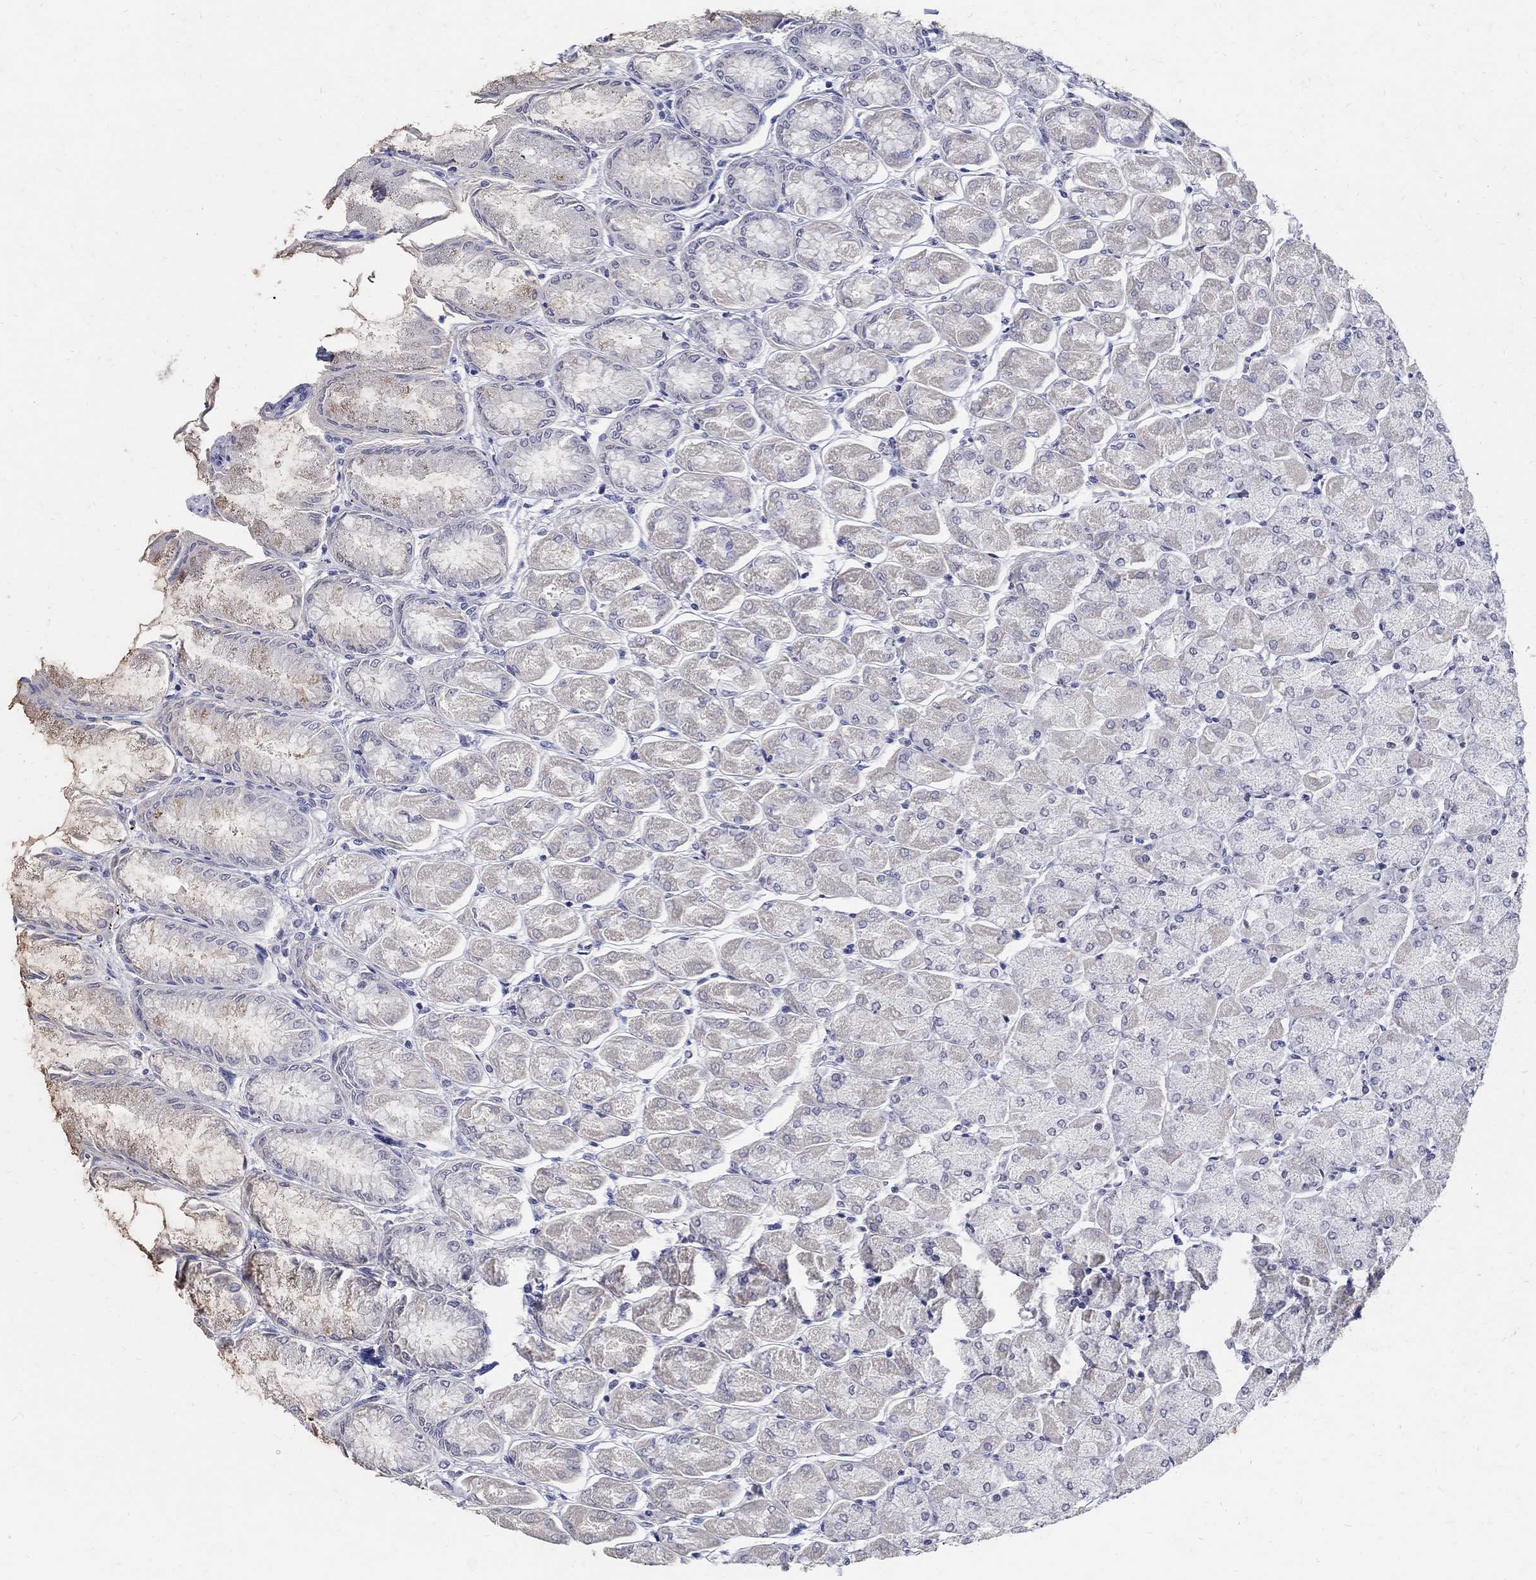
{"staining": {"intensity": "strong", "quantity": "<25%", "location": "nuclear"}, "tissue": "stomach", "cell_type": "Glandular cells", "image_type": "normal", "snomed": [{"axis": "morphology", "description": "Normal tissue, NOS"}, {"axis": "topography", "description": "Stomach, upper"}], "caption": "This image displays benign stomach stained with IHC to label a protein in brown. The nuclear of glandular cells show strong positivity for the protein. Nuclei are counter-stained blue.", "gene": "SOX2", "patient": {"sex": "male", "age": 60}}